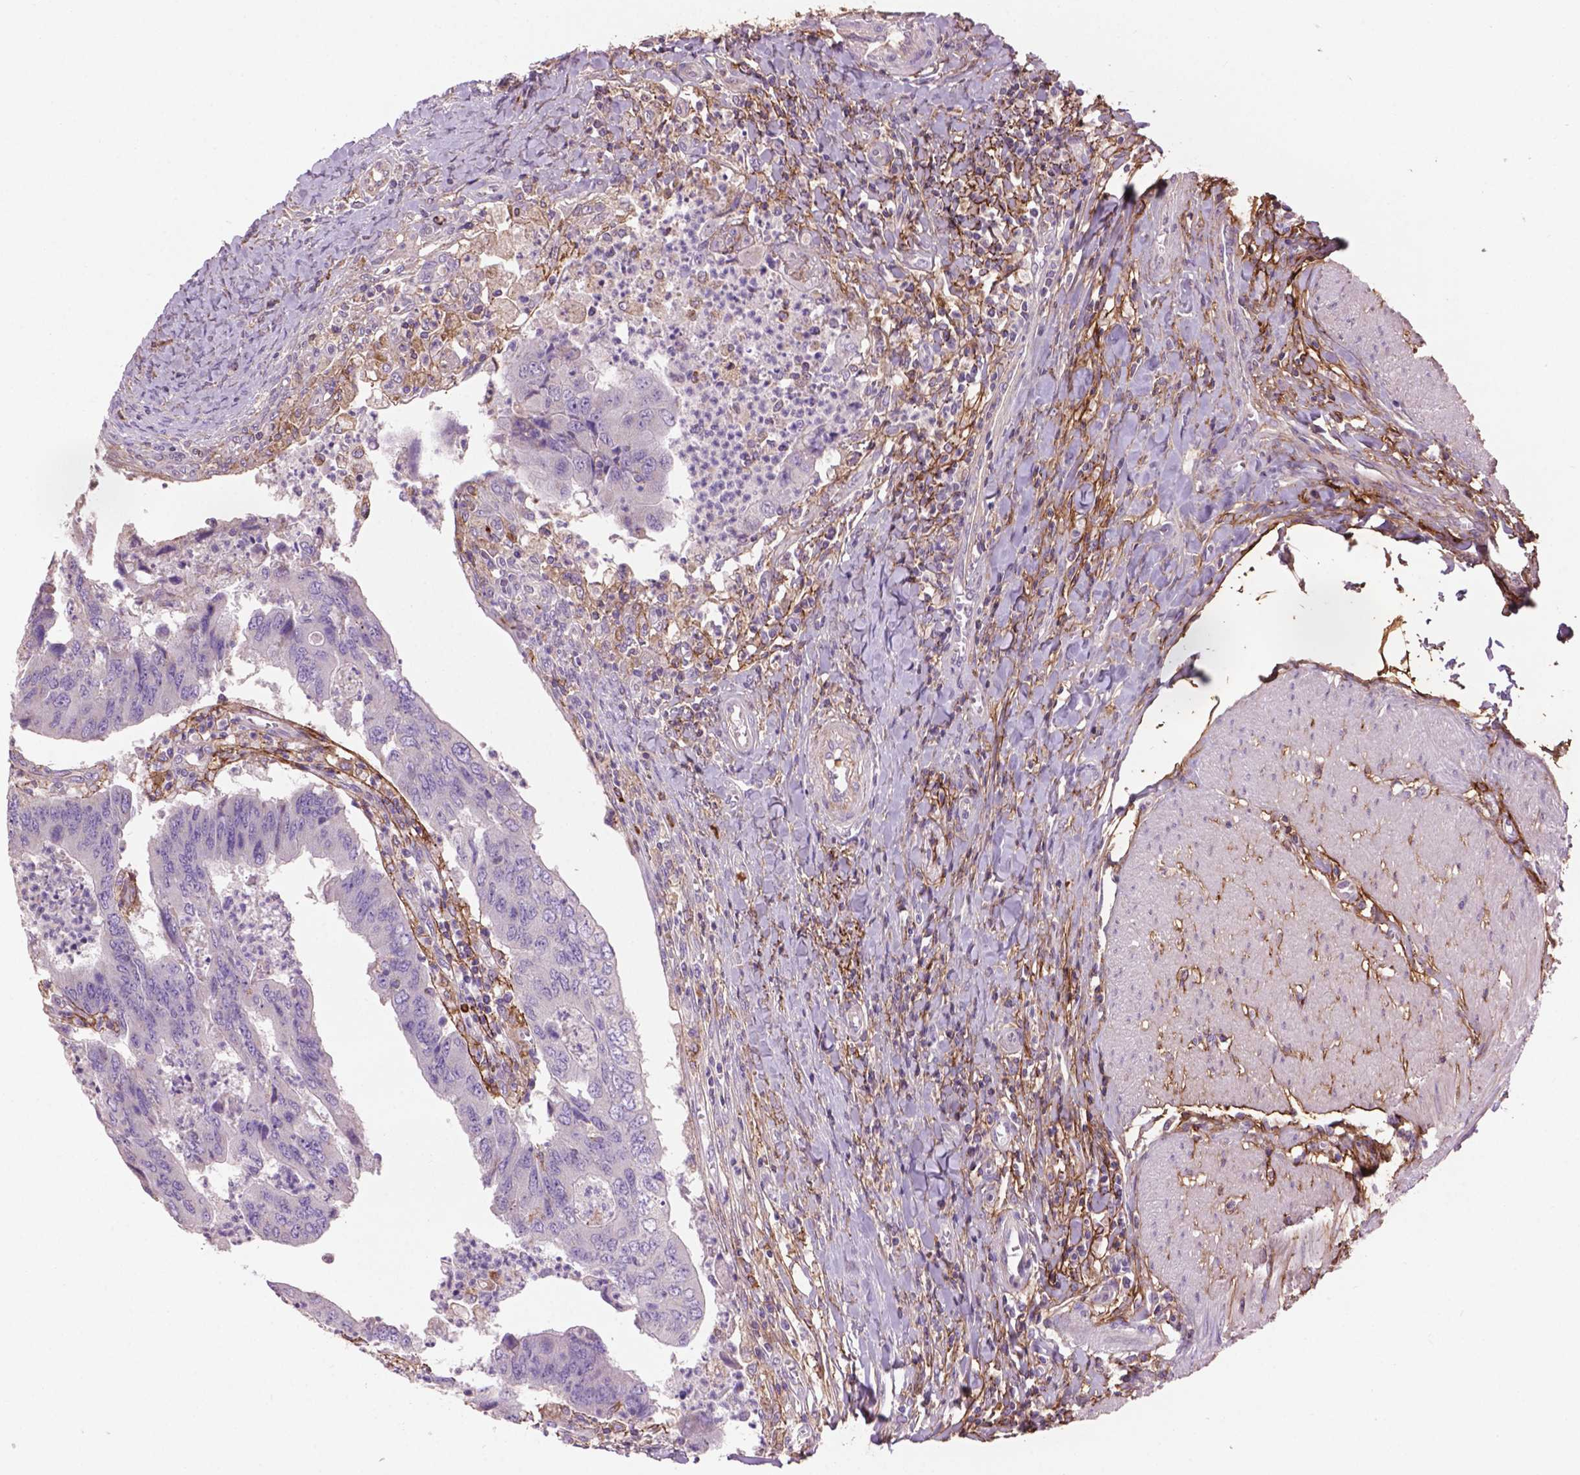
{"staining": {"intensity": "negative", "quantity": "none", "location": "none"}, "tissue": "colorectal cancer", "cell_type": "Tumor cells", "image_type": "cancer", "snomed": [{"axis": "morphology", "description": "Adenocarcinoma, NOS"}, {"axis": "topography", "description": "Colon"}], "caption": "Immunohistochemical staining of human colorectal cancer exhibits no significant staining in tumor cells.", "gene": "LRRC3C", "patient": {"sex": "female", "age": 67}}